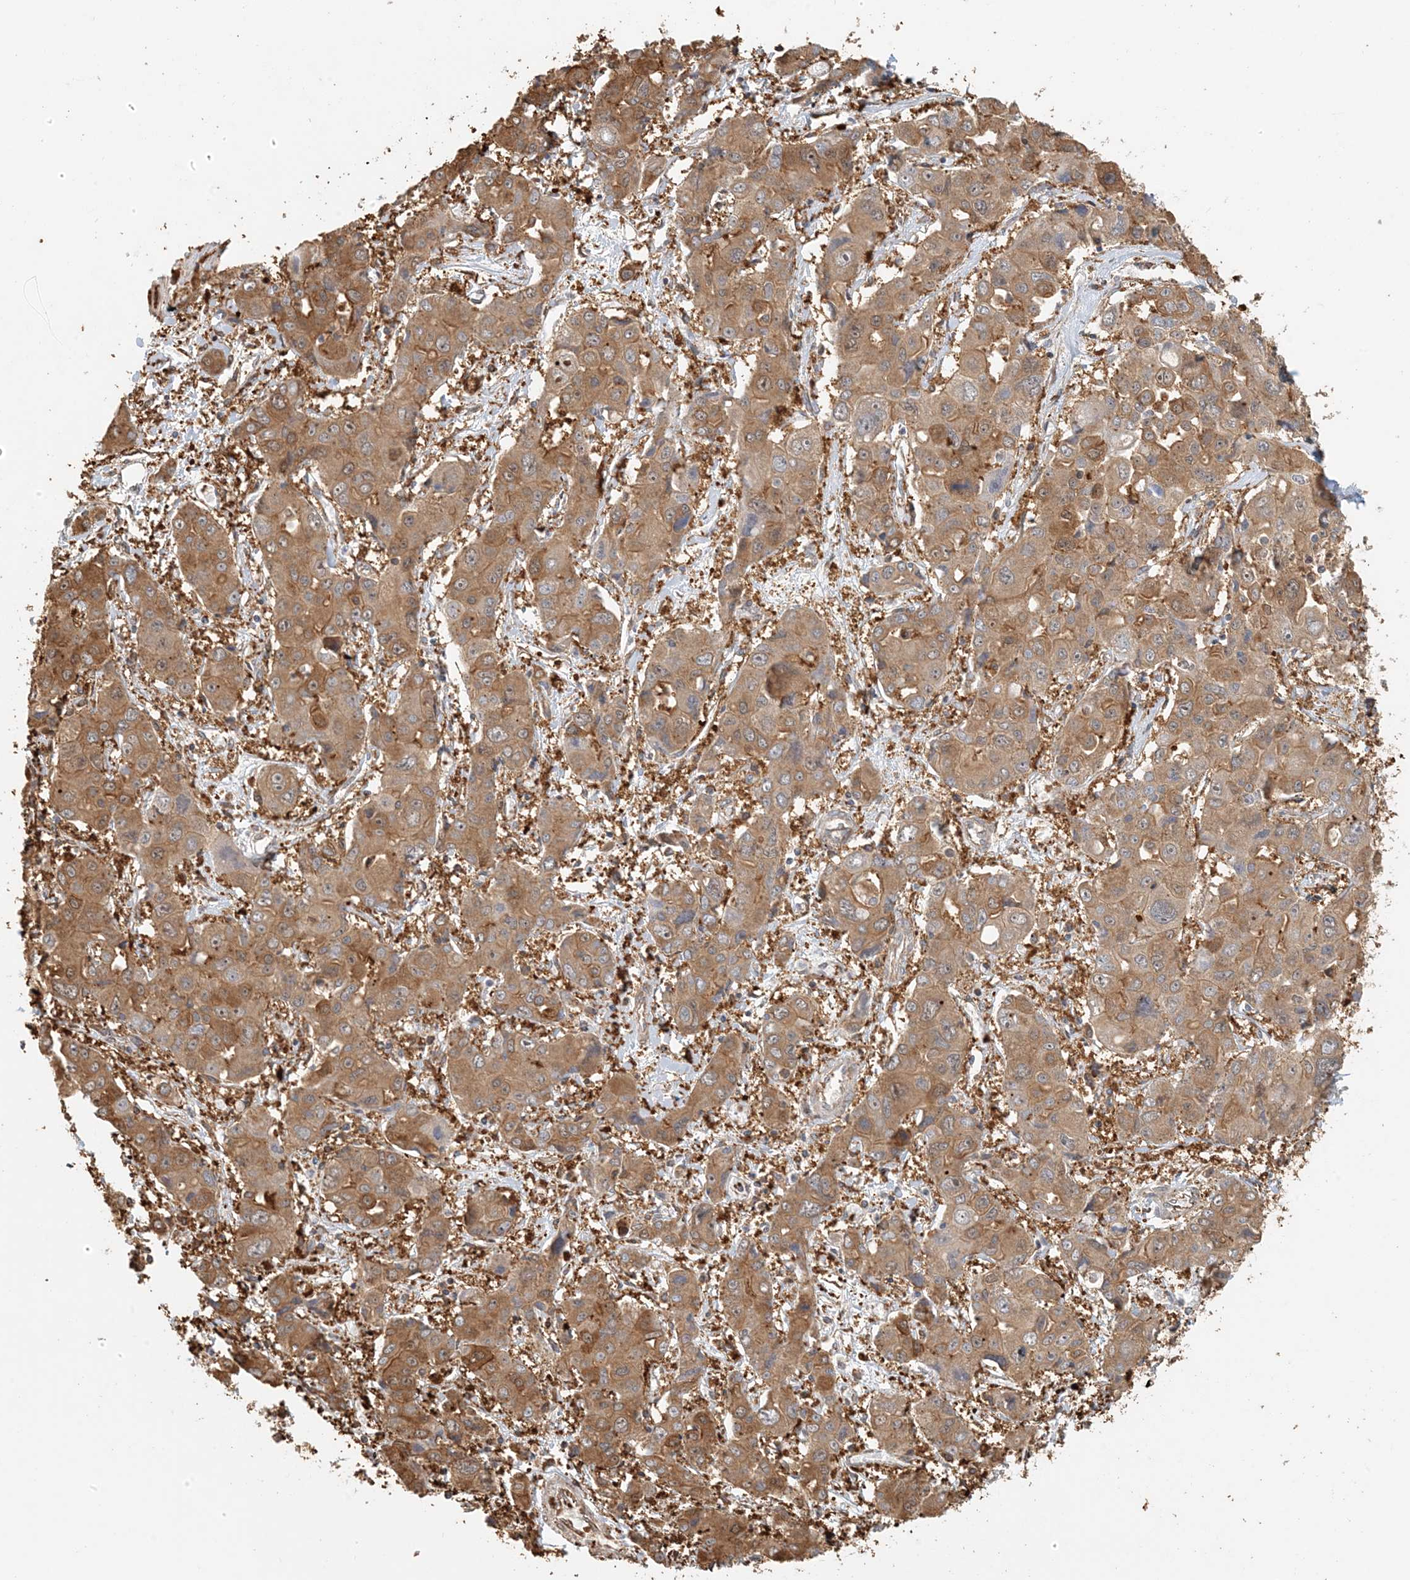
{"staining": {"intensity": "moderate", "quantity": ">75%", "location": "cytoplasmic/membranous"}, "tissue": "liver cancer", "cell_type": "Tumor cells", "image_type": "cancer", "snomed": [{"axis": "morphology", "description": "Cholangiocarcinoma"}, {"axis": "topography", "description": "Liver"}], "caption": "Liver cancer stained with a brown dye shows moderate cytoplasmic/membranous positive positivity in approximately >75% of tumor cells.", "gene": "HNMT", "patient": {"sex": "male", "age": 67}}